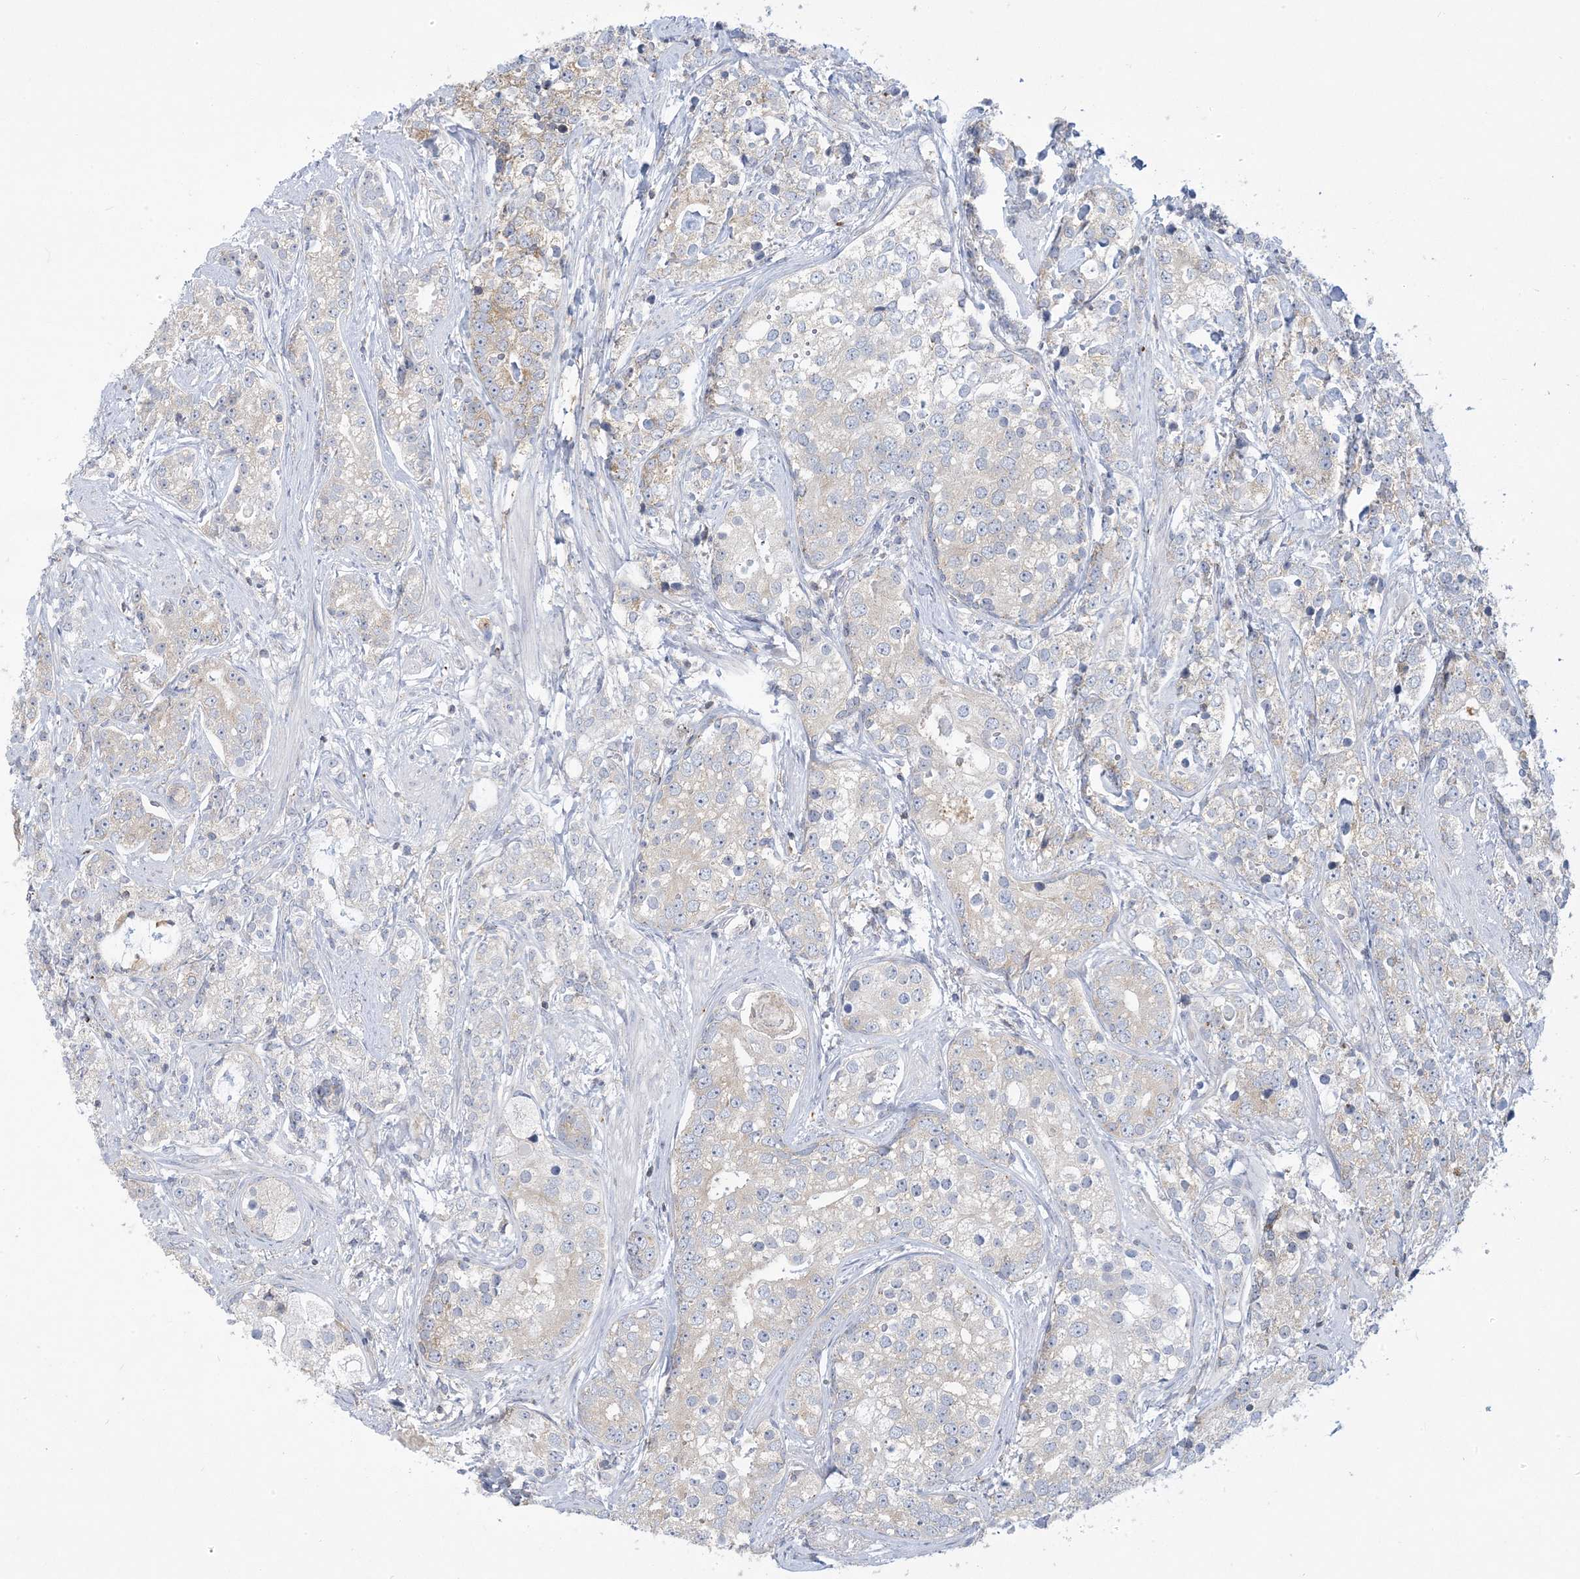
{"staining": {"intensity": "negative", "quantity": "none", "location": "none"}, "tissue": "prostate cancer", "cell_type": "Tumor cells", "image_type": "cancer", "snomed": [{"axis": "morphology", "description": "Adenocarcinoma, High grade"}, {"axis": "topography", "description": "Prostate"}], "caption": "This micrograph is of prostate cancer stained with immunohistochemistry to label a protein in brown with the nuclei are counter-stained blue. There is no positivity in tumor cells.", "gene": "SLAMF9", "patient": {"sex": "male", "age": 69}}